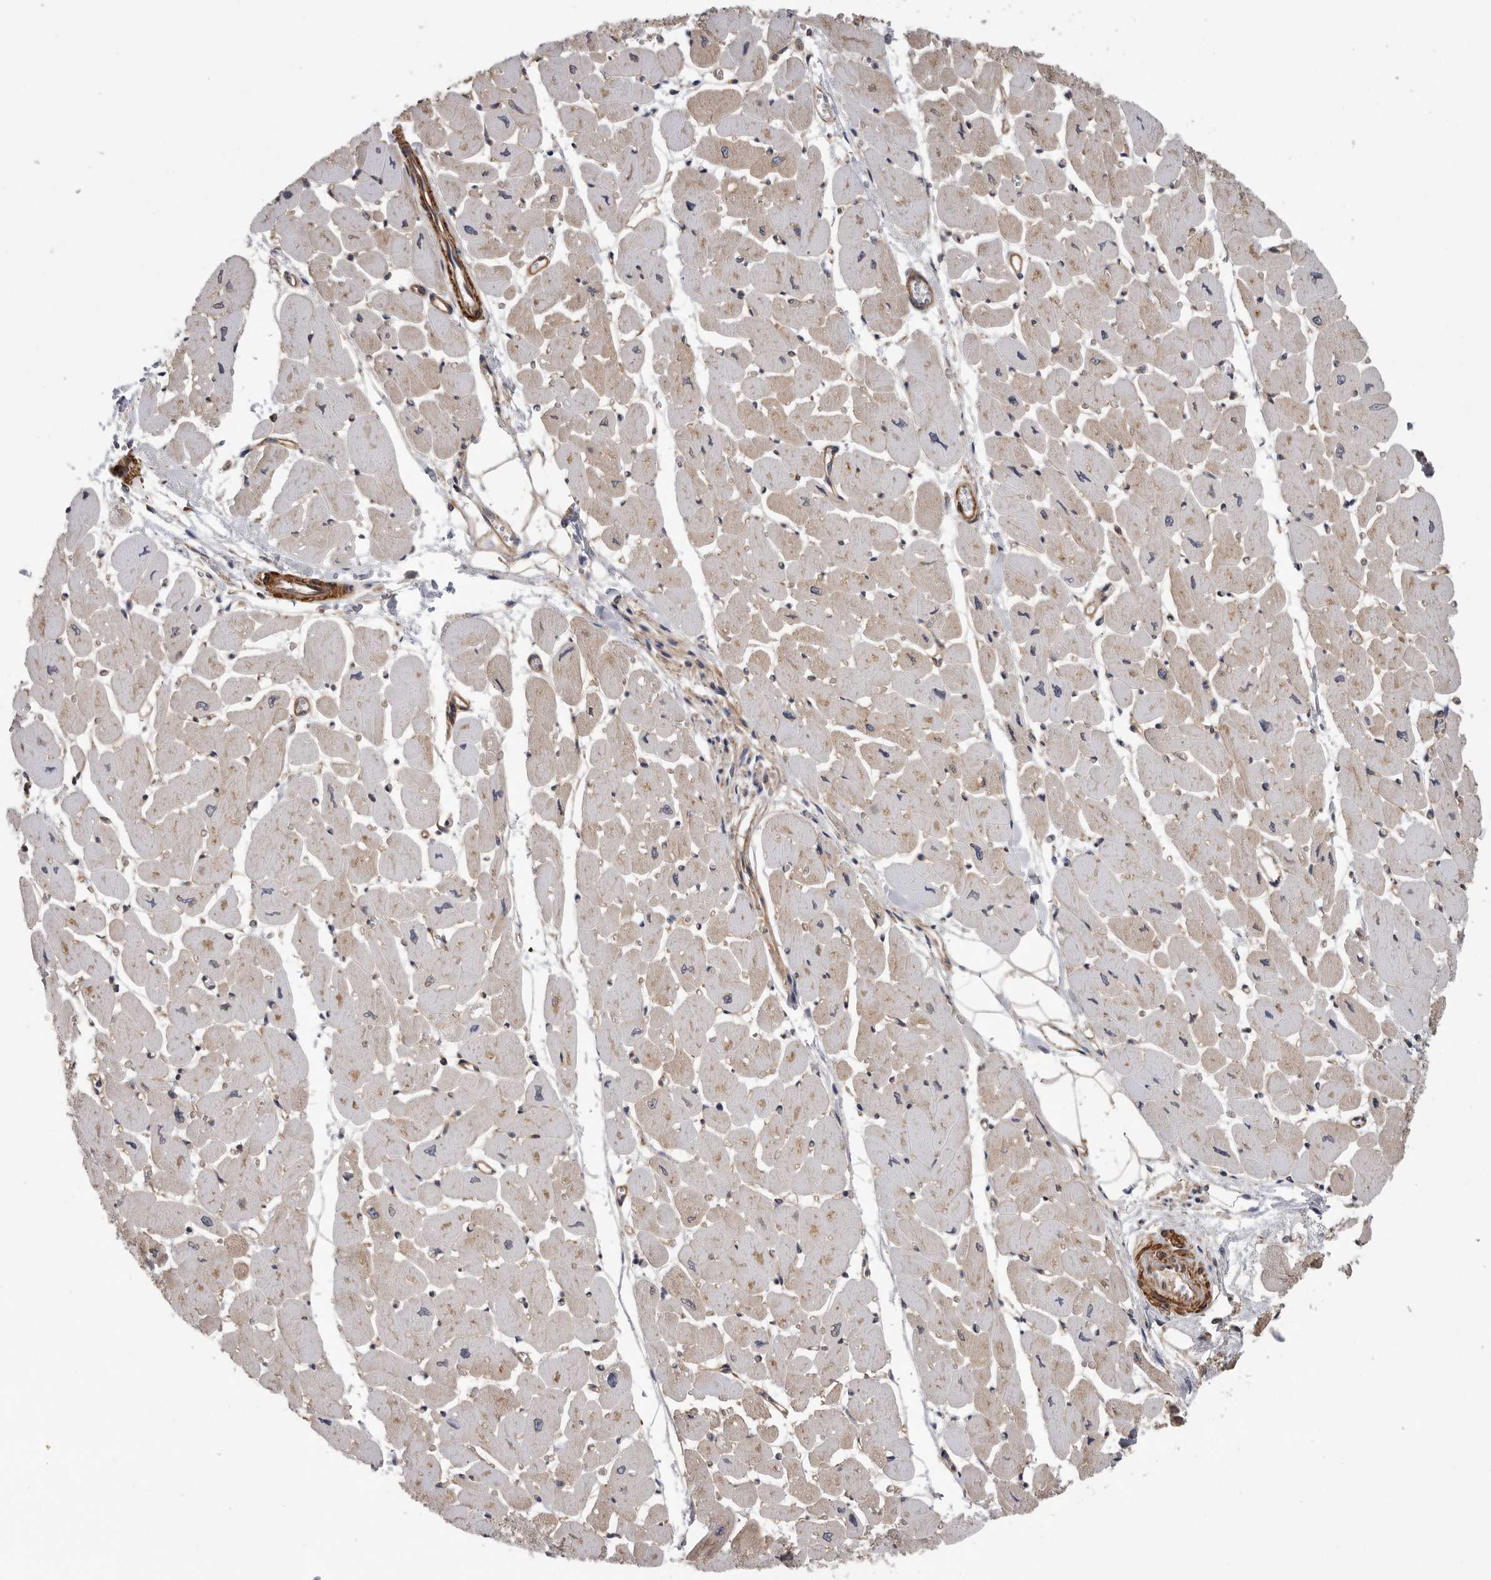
{"staining": {"intensity": "weak", "quantity": "25%-75%", "location": "cytoplasmic/membranous"}, "tissue": "heart muscle", "cell_type": "Cardiomyocytes", "image_type": "normal", "snomed": [{"axis": "morphology", "description": "Normal tissue, NOS"}, {"axis": "topography", "description": "Heart"}], "caption": "Immunohistochemistry (IHC) micrograph of normal heart muscle stained for a protein (brown), which reveals low levels of weak cytoplasmic/membranous positivity in approximately 25%-75% of cardiomyocytes.", "gene": "OXR1", "patient": {"sex": "female", "age": 54}}